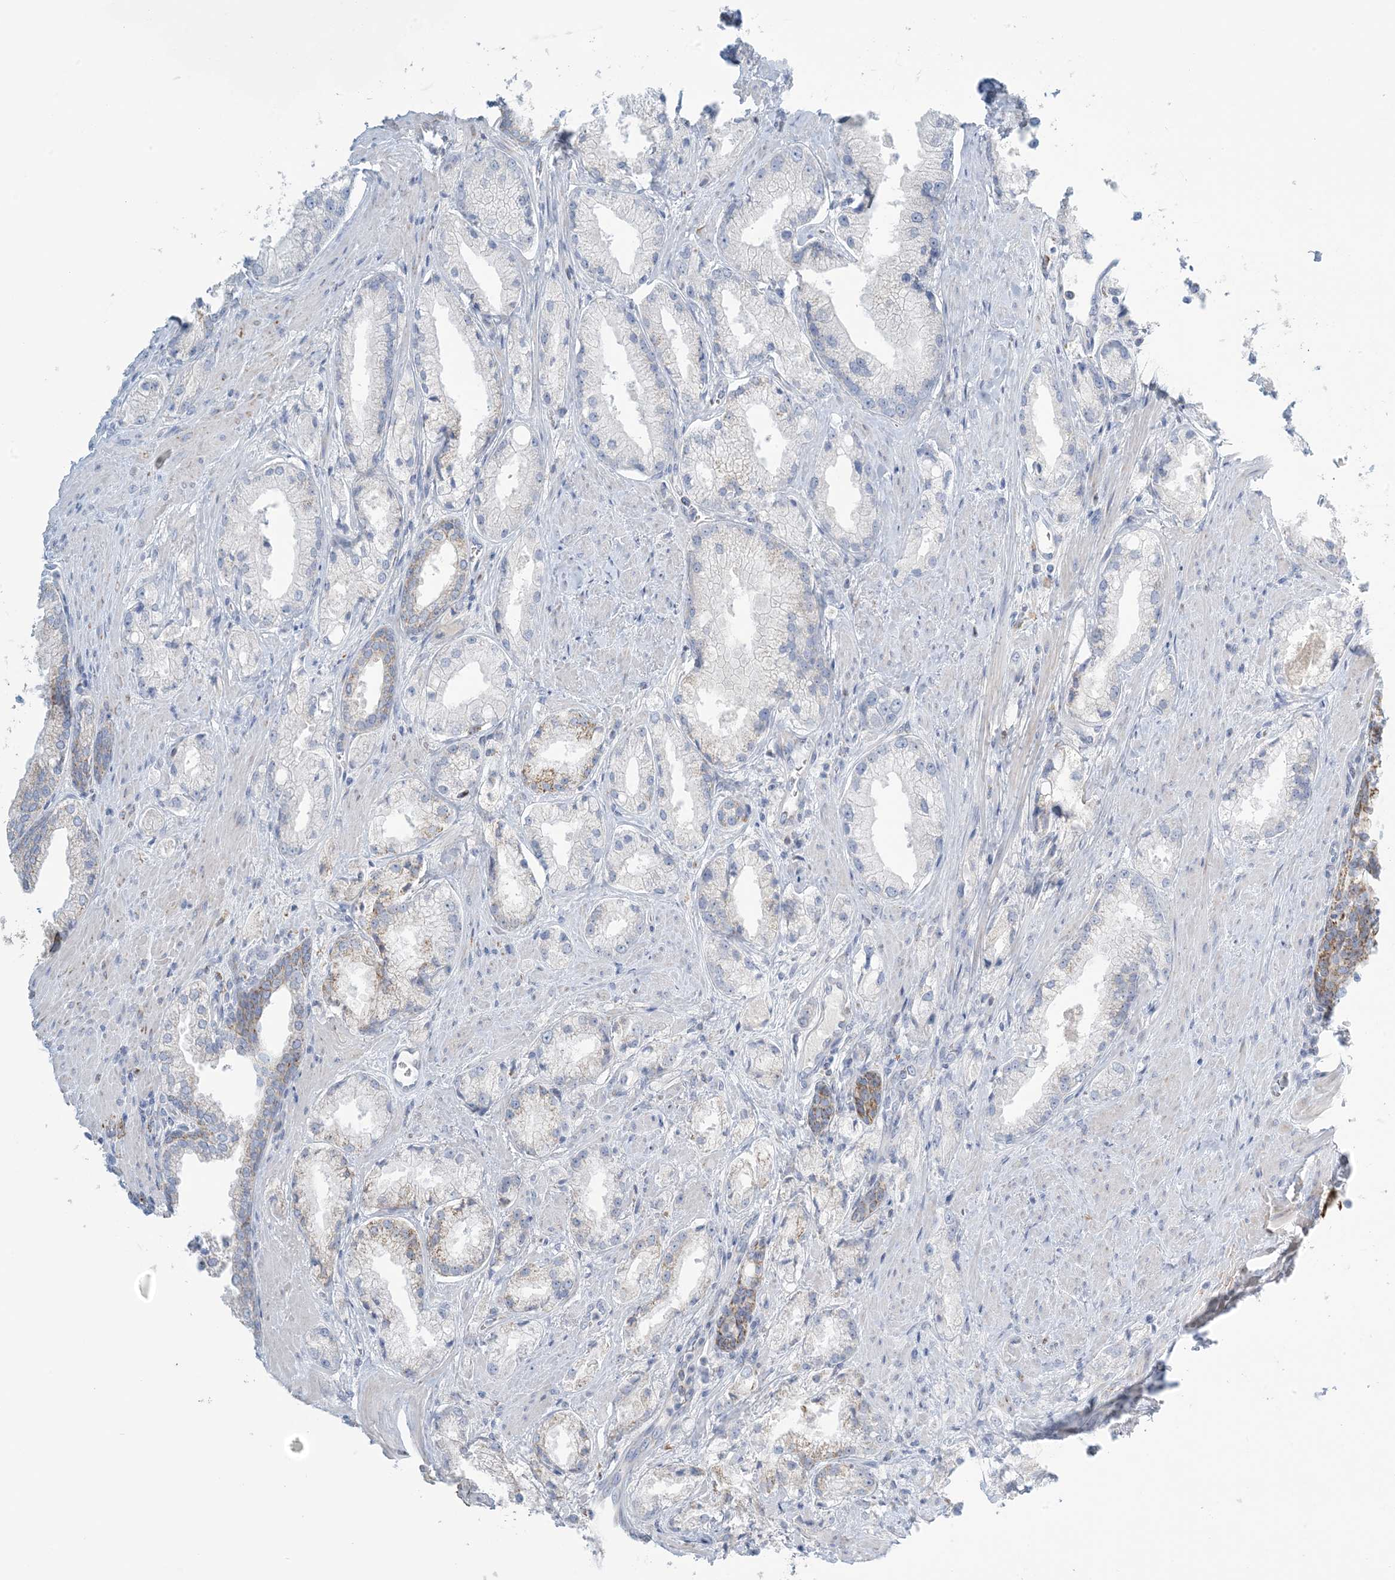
{"staining": {"intensity": "moderate", "quantity": "<25%", "location": "cytoplasmic/membranous"}, "tissue": "prostate cancer", "cell_type": "Tumor cells", "image_type": "cancer", "snomed": [{"axis": "morphology", "description": "Adenocarcinoma, Low grade"}, {"axis": "topography", "description": "Prostate"}], "caption": "Immunohistochemical staining of low-grade adenocarcinoma (prostate) exhibits low levels of moderate cytoplasmic/membranous staining in about <25% of tumor cells. The staining was performed using DAB (3,3'-diaminobenzidine) to visualize the protein expression in brown, while the nuclei were stained in blue with hematoxylin (Magnification: 20x).", "gene": "ZDHHC4", "patient": {"sex": "male", "age": 67}}